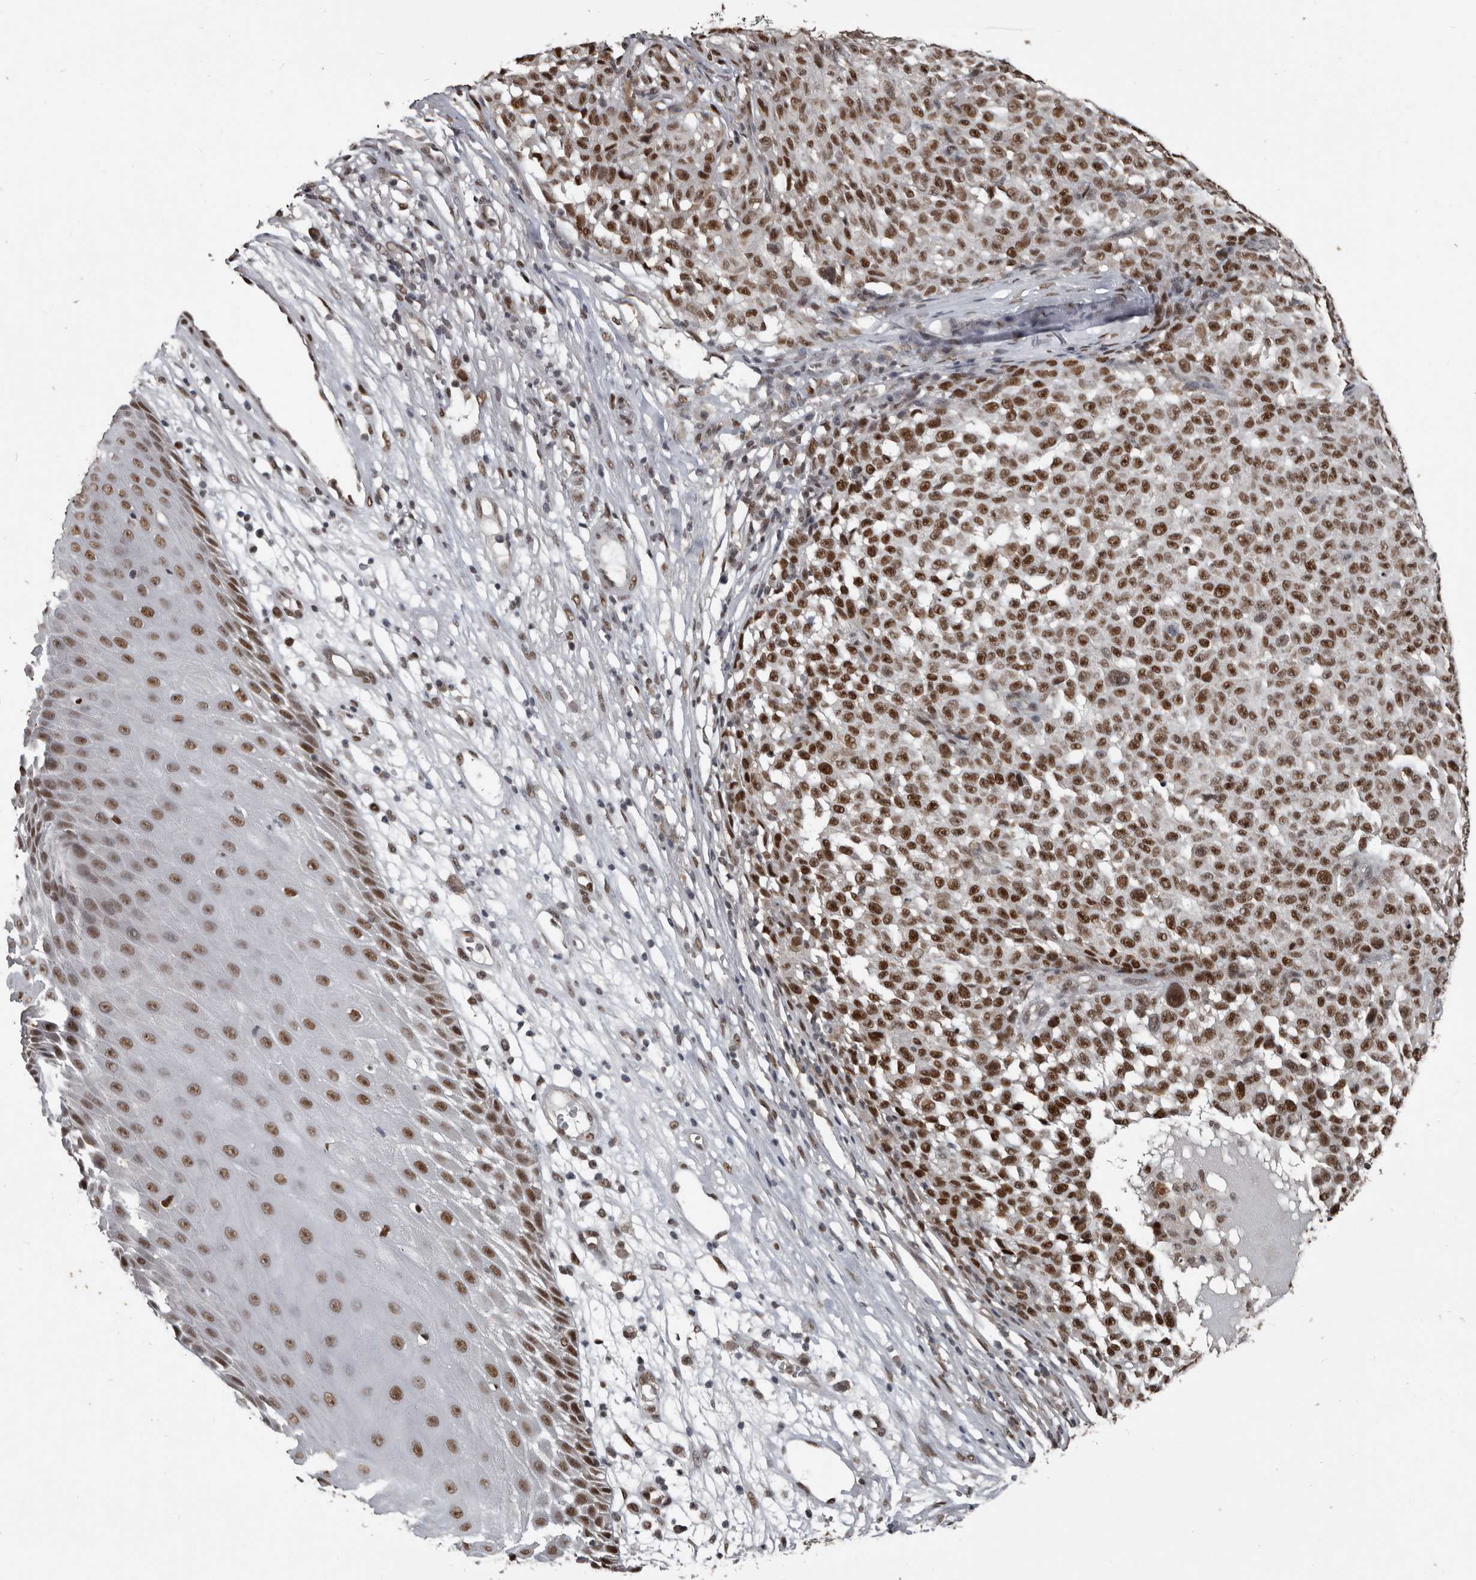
{"staining": {"intensity": "strong", "quantity": ">75%", "location": "nuclear"}, "tissue": "melanoma", "cell_type": "Tumor cells", "image_type": "cancer", "snomed": [{"axis": "morphology", "description": "Malignant melanoma, NOS"}, {"axis": "topography", "description": "Skin"}], "caption": "The immunohistochemical stain labels strong nuclear positivity in tumor cells of malignant melanoma tissue. (Stains: DAB in brown, nuclei in blue, Microscopy: brightfield microscopy at high magnification).", "gene": "CHD1L", "patient": {"sex": "female", "age": 82}}